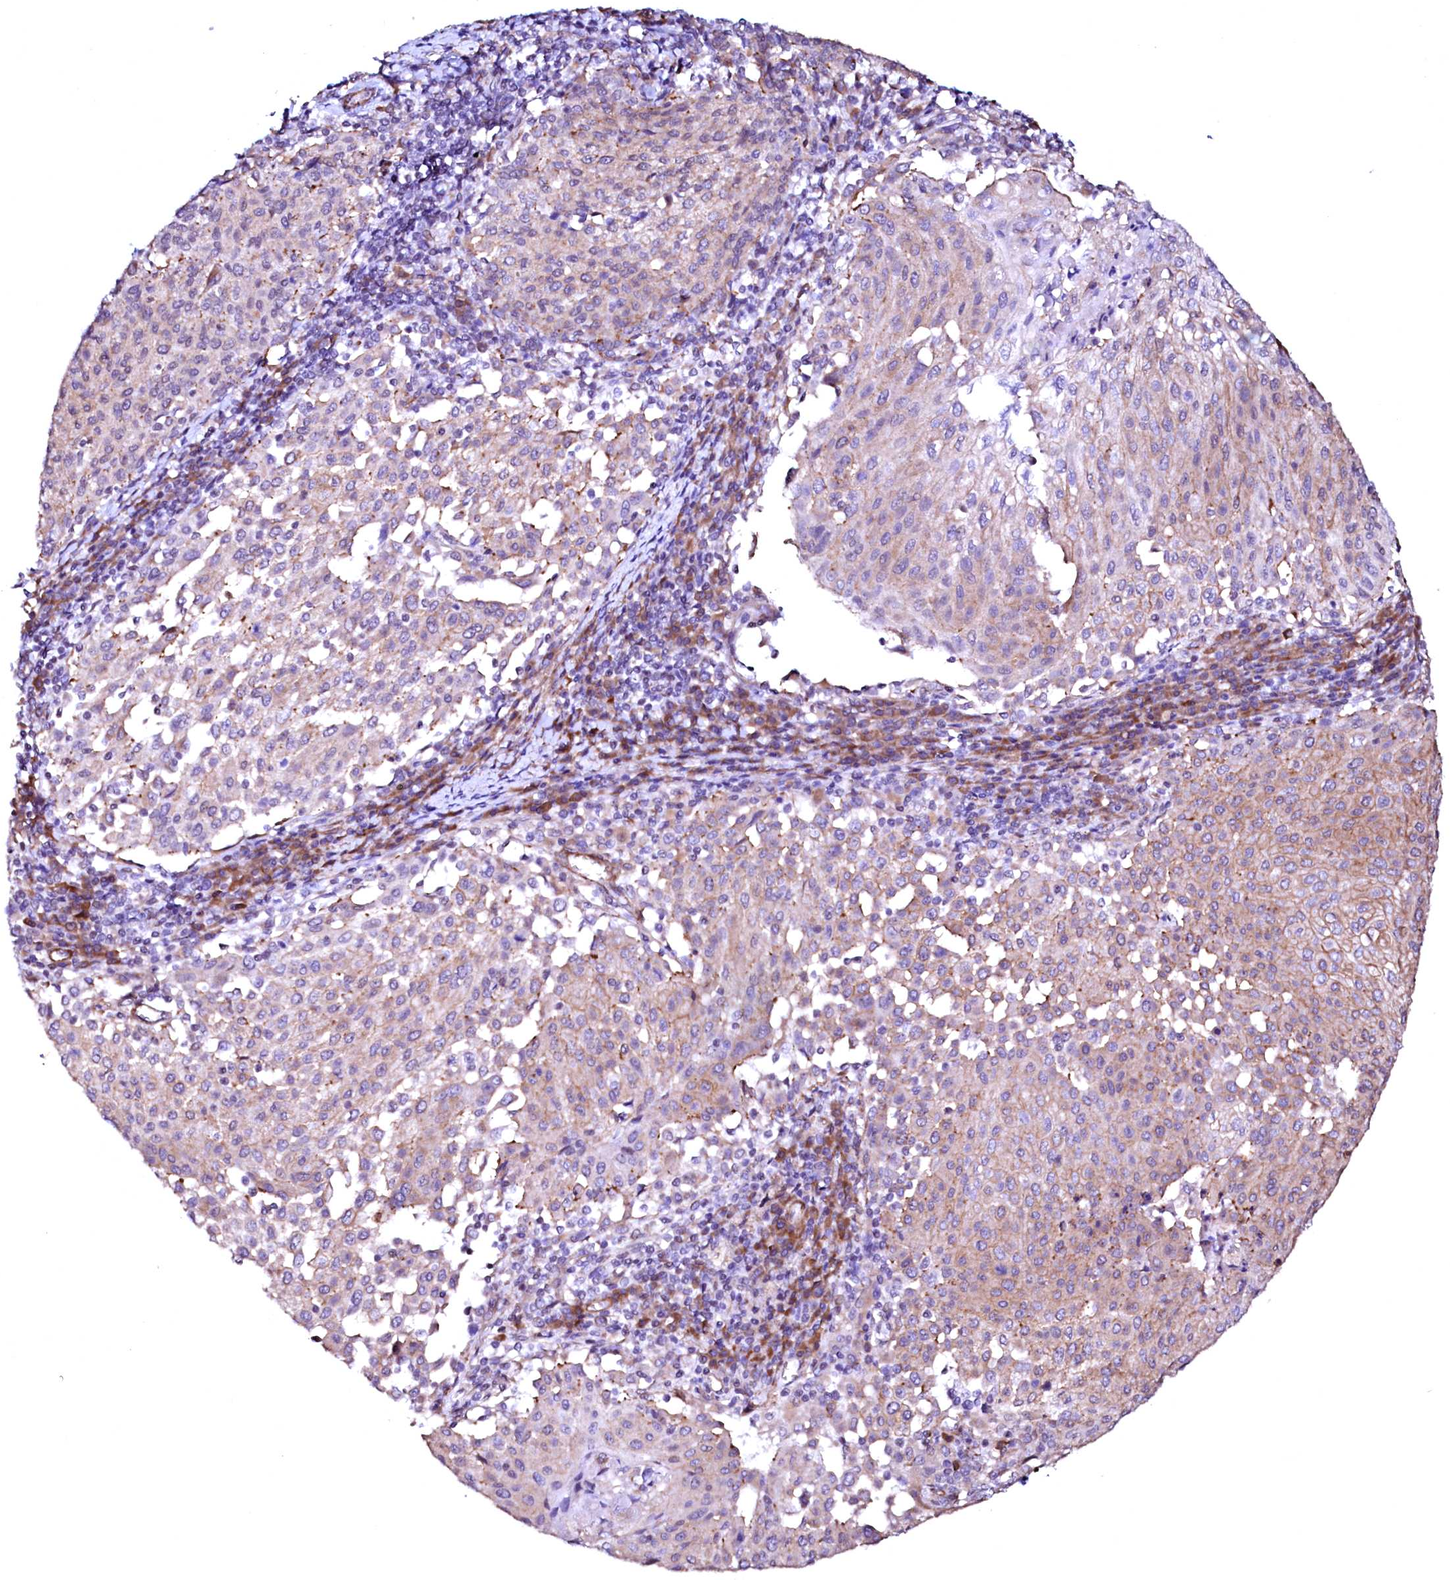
{"staining": {"intensity": "weak", "quantity": ">75%", "location": "cytoplasmic/membranous"}, "tissue": "cervical cancer", "cell_type": "Tumor cells", "image_type": "cancer", "snomed": [{"axis": "morphology", "description": "Squamous cell carcinoma, NOS"}, {"axis": "topography", "description": "Cervix"}], "caption": "A brown stain labels weak cytoplasmic/membranous expression of a protein in human cervical cancer tumor cells.", "gene": "GPR176", "patient": {"sex": "female", "age": 46}}